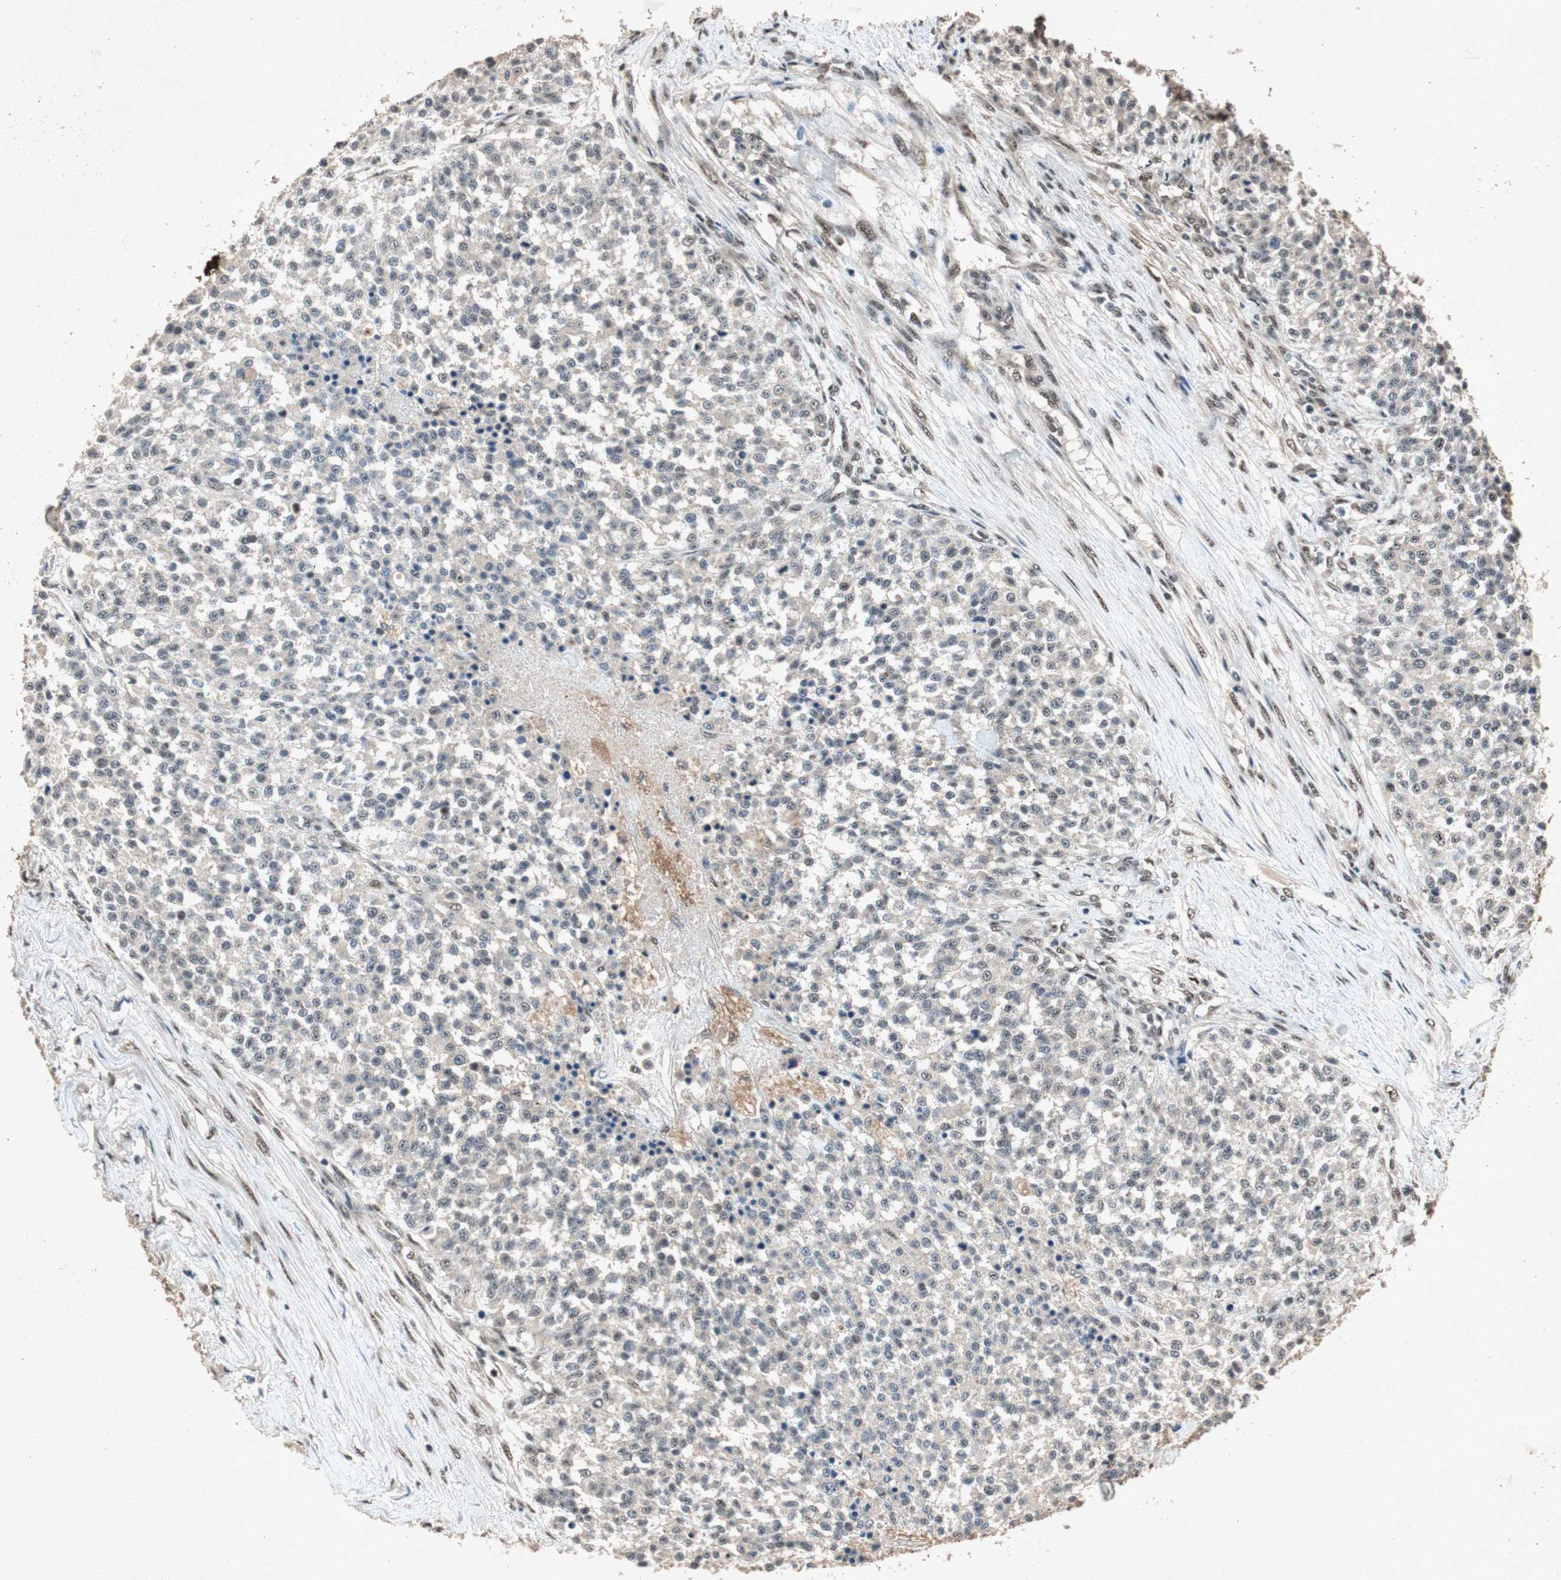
{"staining": {"intensity": "weak", "quantity": "<25%", "location": "nuclear"}, "tissue": "testis cancer", "cell_type": "Tumor cells", "image_type": "cancer", "snomed": [{"axis": "morphology", "description": "Seminoma, NOS"}, {"axis": "topography", "description": "Testis"}], "caption": "A micrograph of seminoma (testis) stained for a protein demonstrates no brown staining in tumor cells. (Brightfield microscopy of DAB immunohistochemistry at high magnification).", "gene": "PML", "patient": {"sex": "male", "age": 59}}